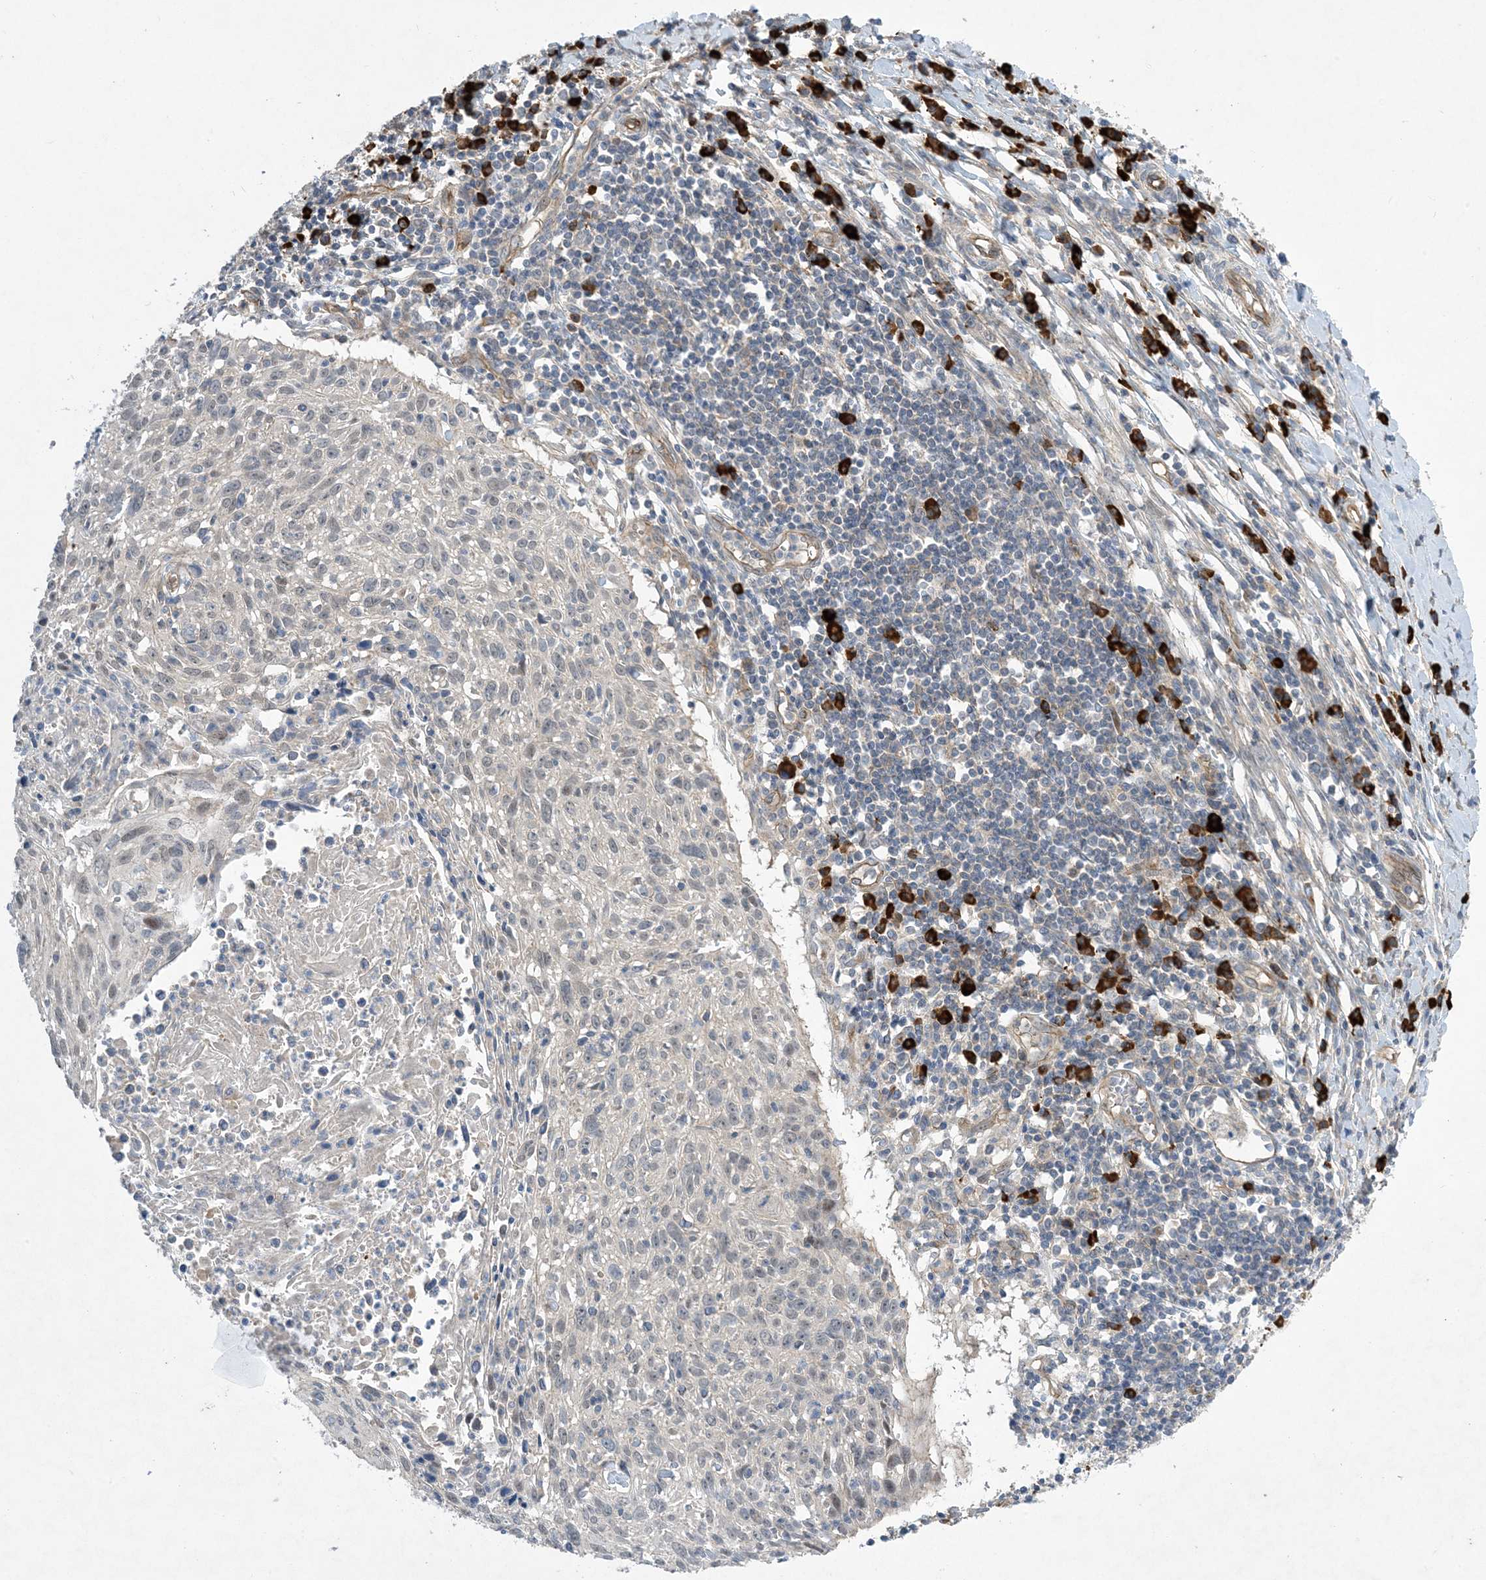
{"staining": {"intensity": "negative", "quantity": "none", "location": "none"}, "tissue": "cervical cancer", "cell_type": "Tumor cells", "image_type": "cancer", "snomed": [{"axis": "morphology", "description": "Squamous cell carcinoma, NOS"}, {"axis": "topography", "description": "Cervix"}], "caption": "Immunohistochemistry of human squamous cell carcinoma (cervical) demonstrates no positivity in tumor cells.", "gene": "AOC1", "patient": {"sex": "female", "age": 51}}